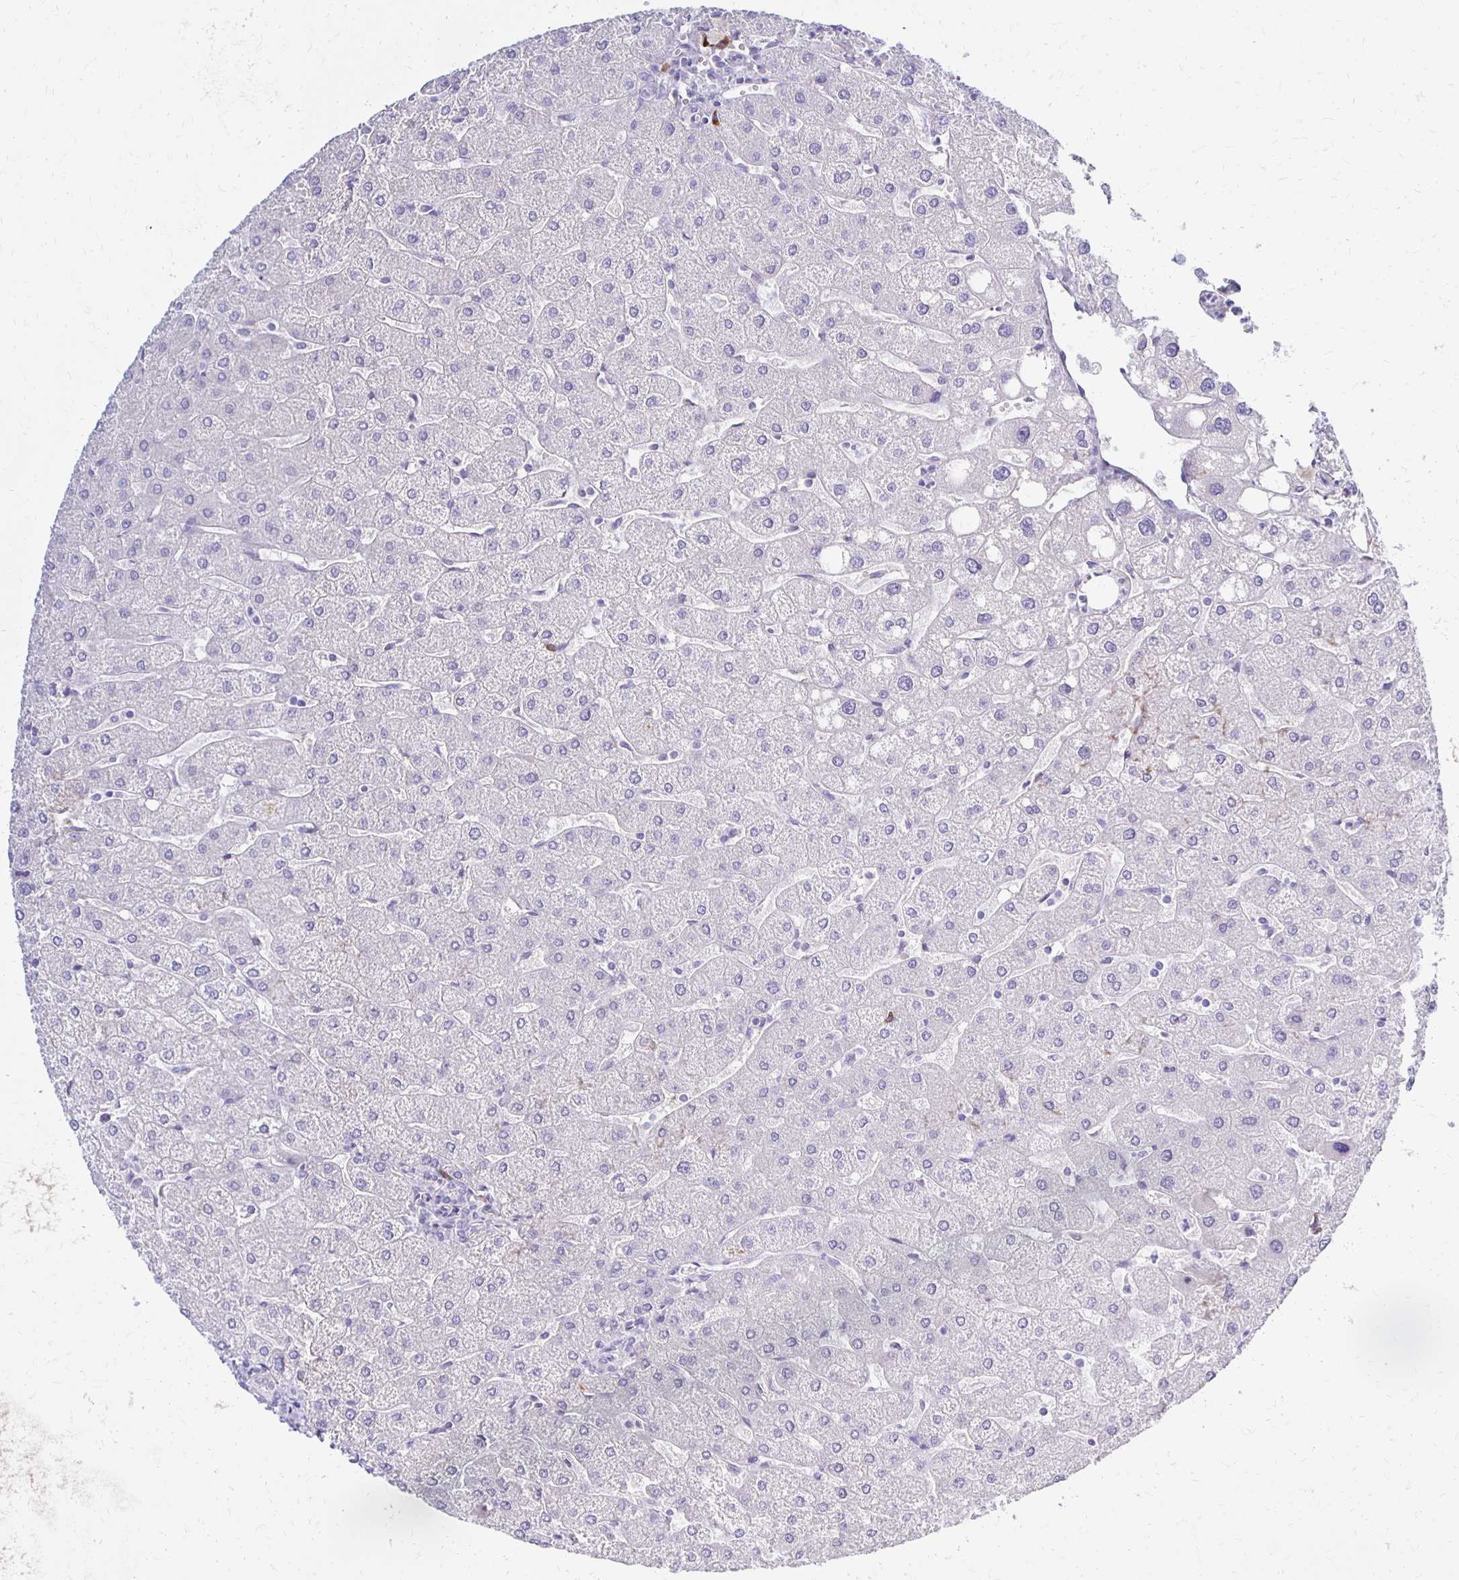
{"staining": {"intensity": "negative", "quantity": "none", "location": "none"}, "tissue": "liver", "cell_type": "Cholangiocytes", "image_type": "normal", "snomed": [{"axis": "morphology", "description": "Normal tissue, NOS"}, {"axis": "topography", "description": "Liver"}], "caption": "This is an immunohistochemistry (IHC) micrograph of benign liver. There is no positivity in cholangiocytes.", "gene": "FNTB", "patient": {"sex": "male", "age": 67}}